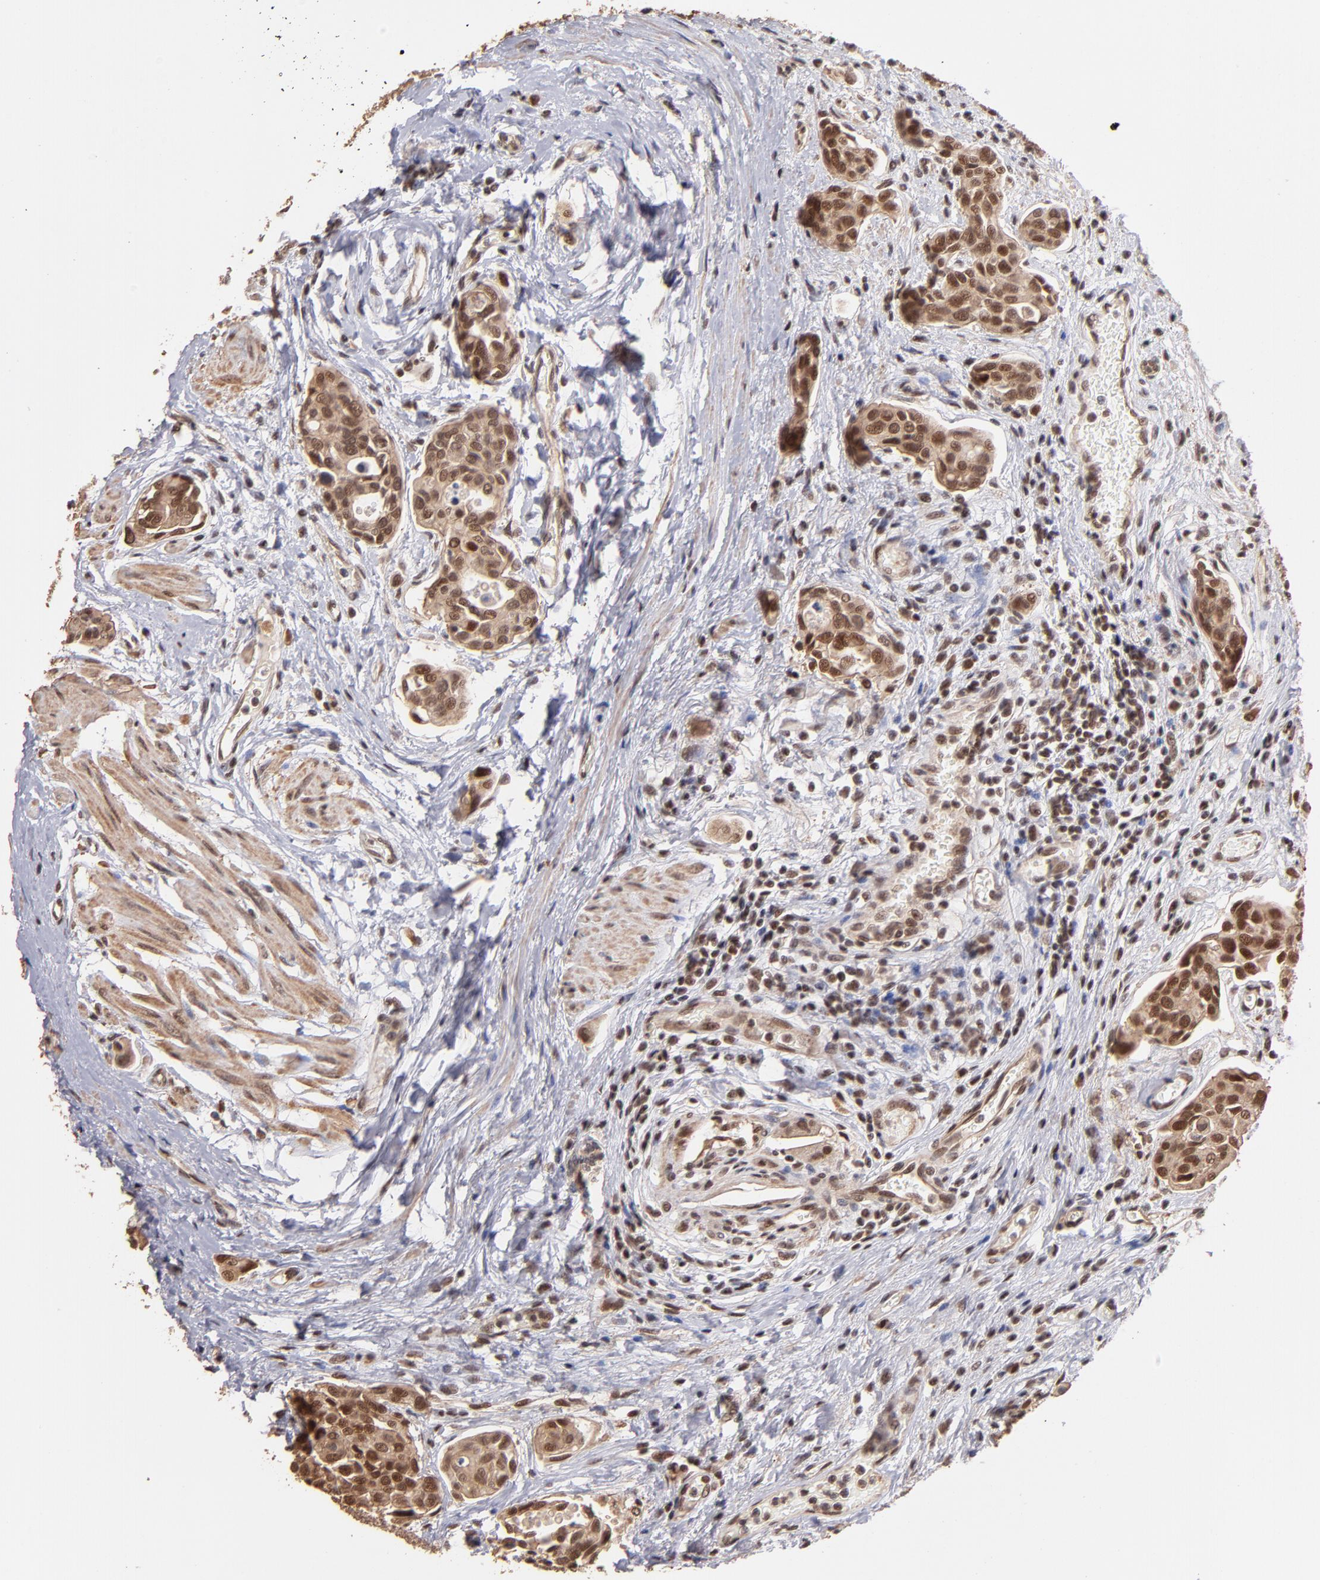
{"staining": {"intensity": "moderate", "quantity": ">75%", "location": "cytoplasmic/membranous,nuclear"}, "tissue": "urothelial cancer", "cell_type": "Tumor cells", "image_type": "cancer", "snomed": [{"axis": "morphology", "description": "Urothelial carcinoma, High grade"}, {"axis": "topography", "description": "Urinary bladder"}], "caption": "An immunohistochemistry (IHC) micrograph of neoplastic tissue is shown. Protein staining in brown shows moderate cytoplasmic/membranous and nuclear positivity in high-grade urothelial carcinoma within tumor cells.", "gene": "TERF2", "patient": {"sex": "male", "age": 78}}